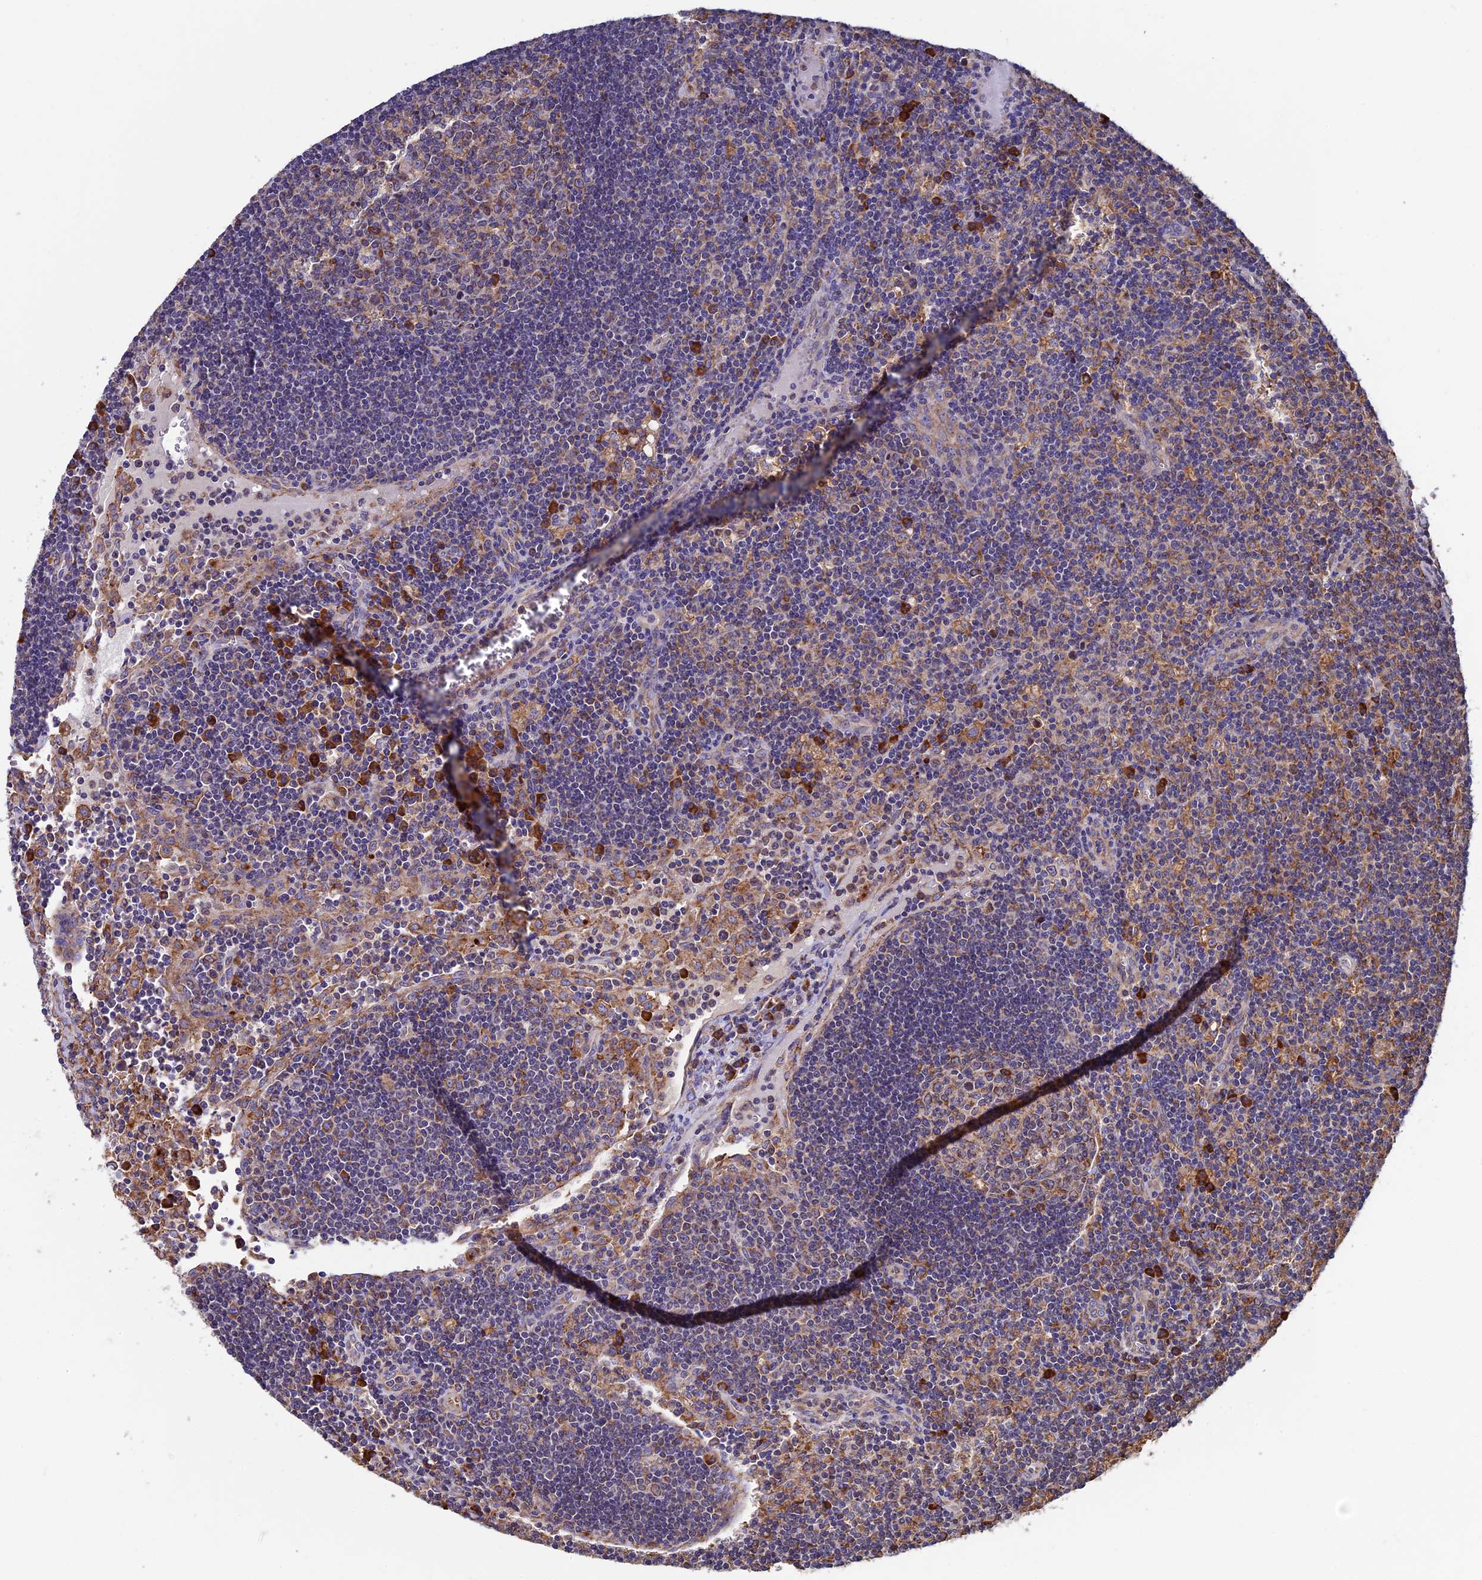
{"staining": {"intensity": "moderate", "quantity": "25%-75%", "location": "cytoplasmic/membranous"}, "tissue": "lymph node", "cell_type": "Germinal center cells", "image_type": "normal", "snomed": [{"axis": "morphology", "description": "Normal tissue, NOS"}, {"axis": "topography", "description": "Lymph node"}], "caption": "A micrograph showing moderate cytoplasmic/membranous expression in approximately 25%-75% of germinal center cells in benign lymph node, as visualized by brown immunohistochemical staining.", "gene": "BTBD3", "patient": {"sex": "male", "age": 58}}